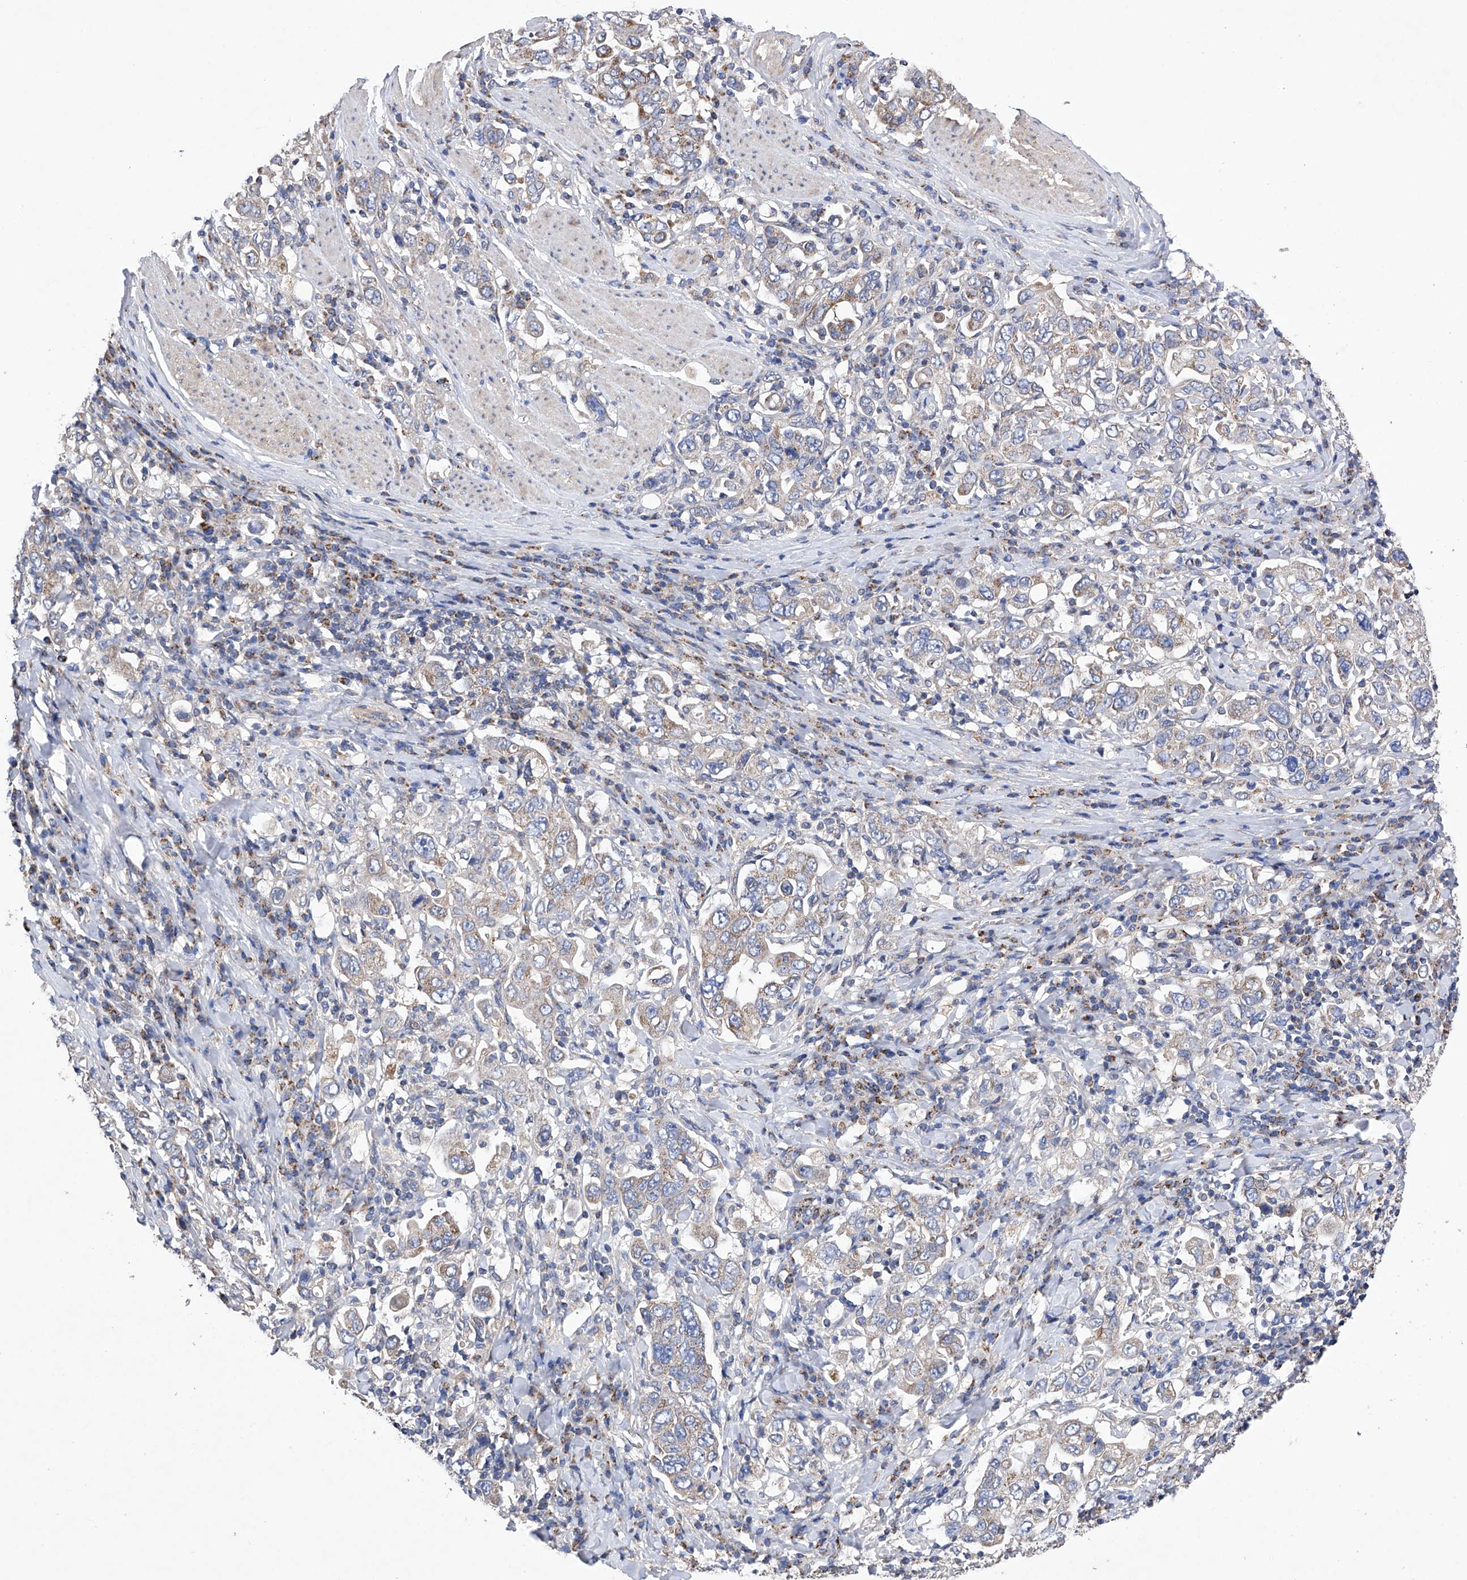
{"staining": {"intensity": "weak", "quantity": "25%-75%", "location": "cytoplasmic/membranous"}, "tissue": "stomach cancer", "cell_type": "Tumor cells", "image_type": "cancer", "snomed": [{"axis": "morphology", "description": "Adenocarcinoma, NOS"}, {"axis": "topography", "description": "Stomach, upper"}], "caption": "A high-resolution micrograph shows immunohistochemistry (IHC) staining of stomach adenocarcinoma, which reveals weak cytoplasmic/membranous staining in approximately 25%-75% of tumor cells.", "gene": "EFCAB2", "patient": {"sex": "male", "age": 62}}